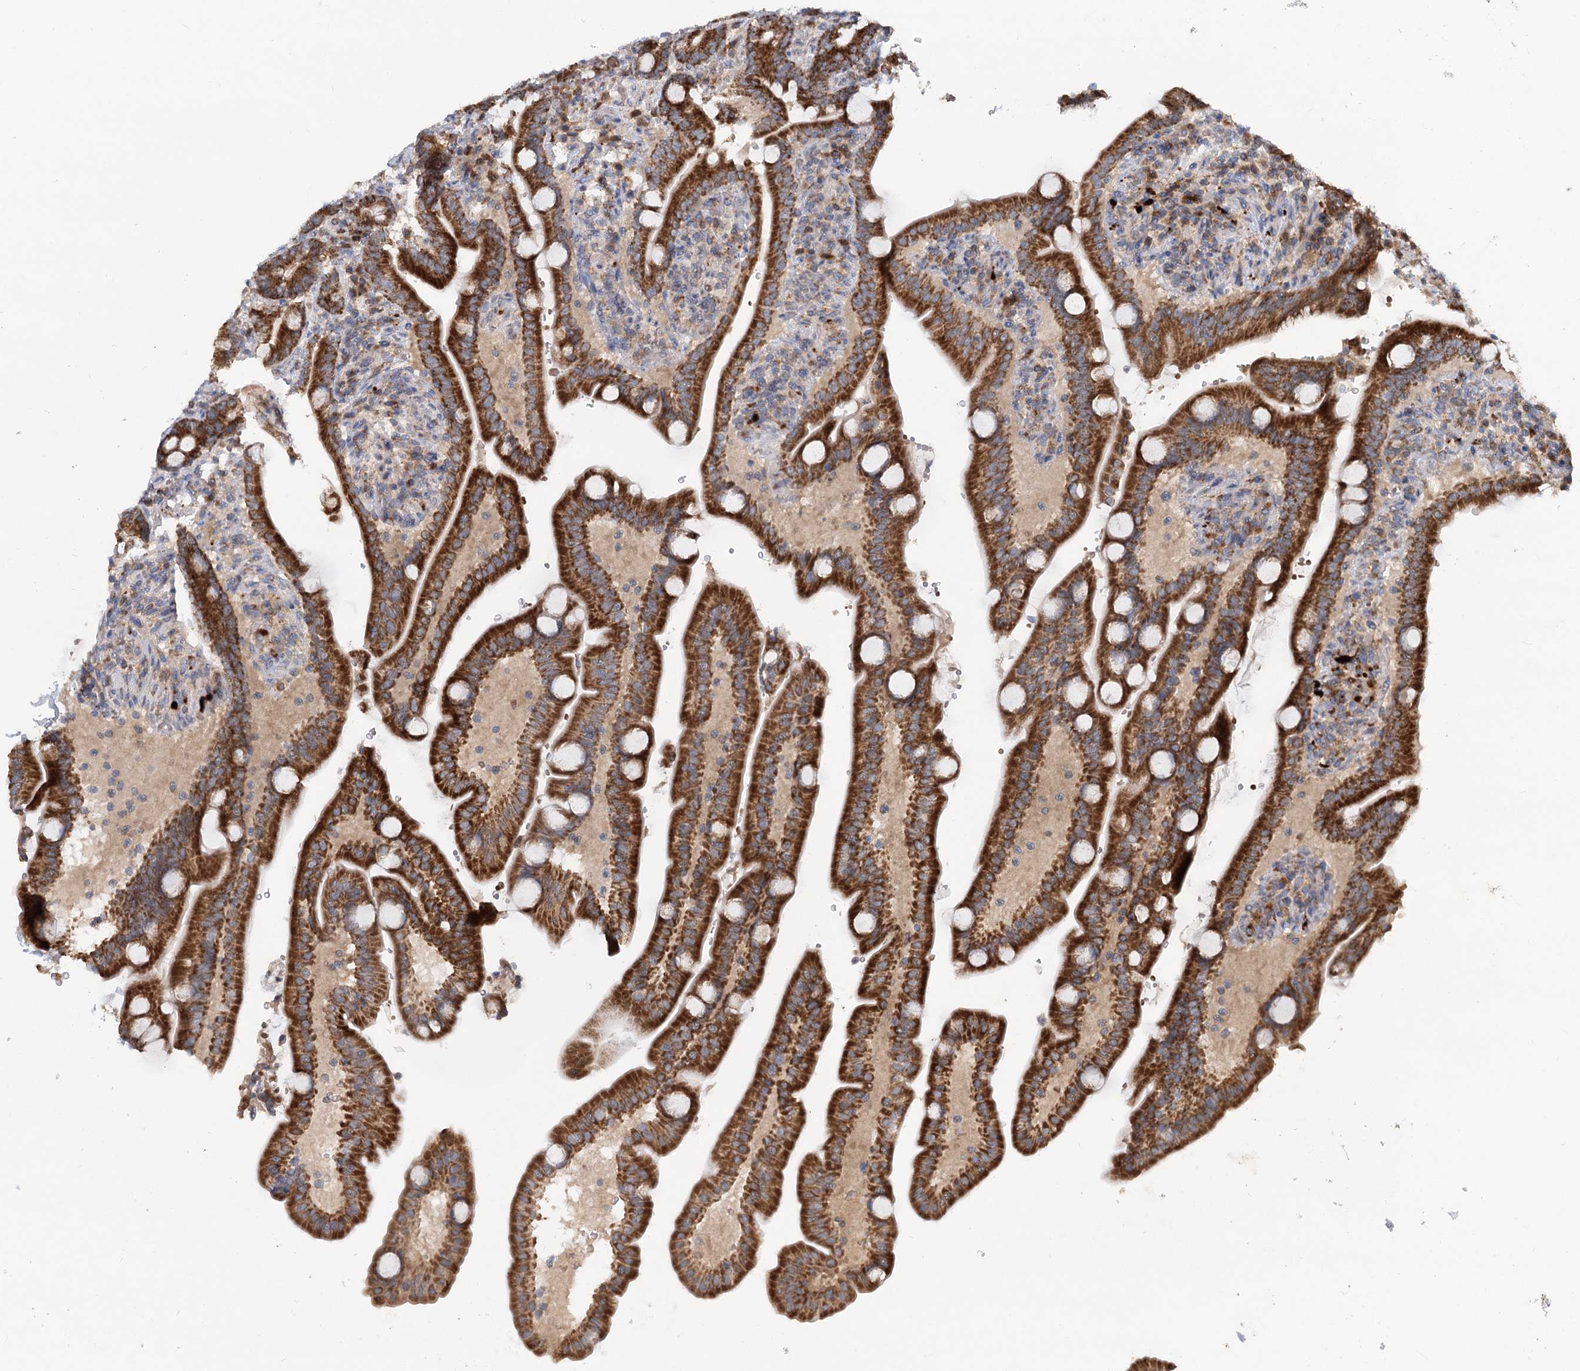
{"staining": {"intensity": "strong", "quantity": ">75%", "location": "cytoplasmic/membranous"}, "tissue": "duodenum", "cell_type": "Glandular cells", "image_type": "normal", "snomed": [{"axis": "morphology", "description": "Normal tissue, NOS"}, {"axis": "topography", "description": "Duodenum"}], "caption": "The image demonstrates a brown stain indicating the presence of a protein in the cytoplasmic/membranous of glandular cells in duodenum. Immunohistochemistry (ihc) stains the protein in brown and the nuclei are stained blue.", "gene": "PYROXD2", "patient": {"sex": "male", "age": 54}}